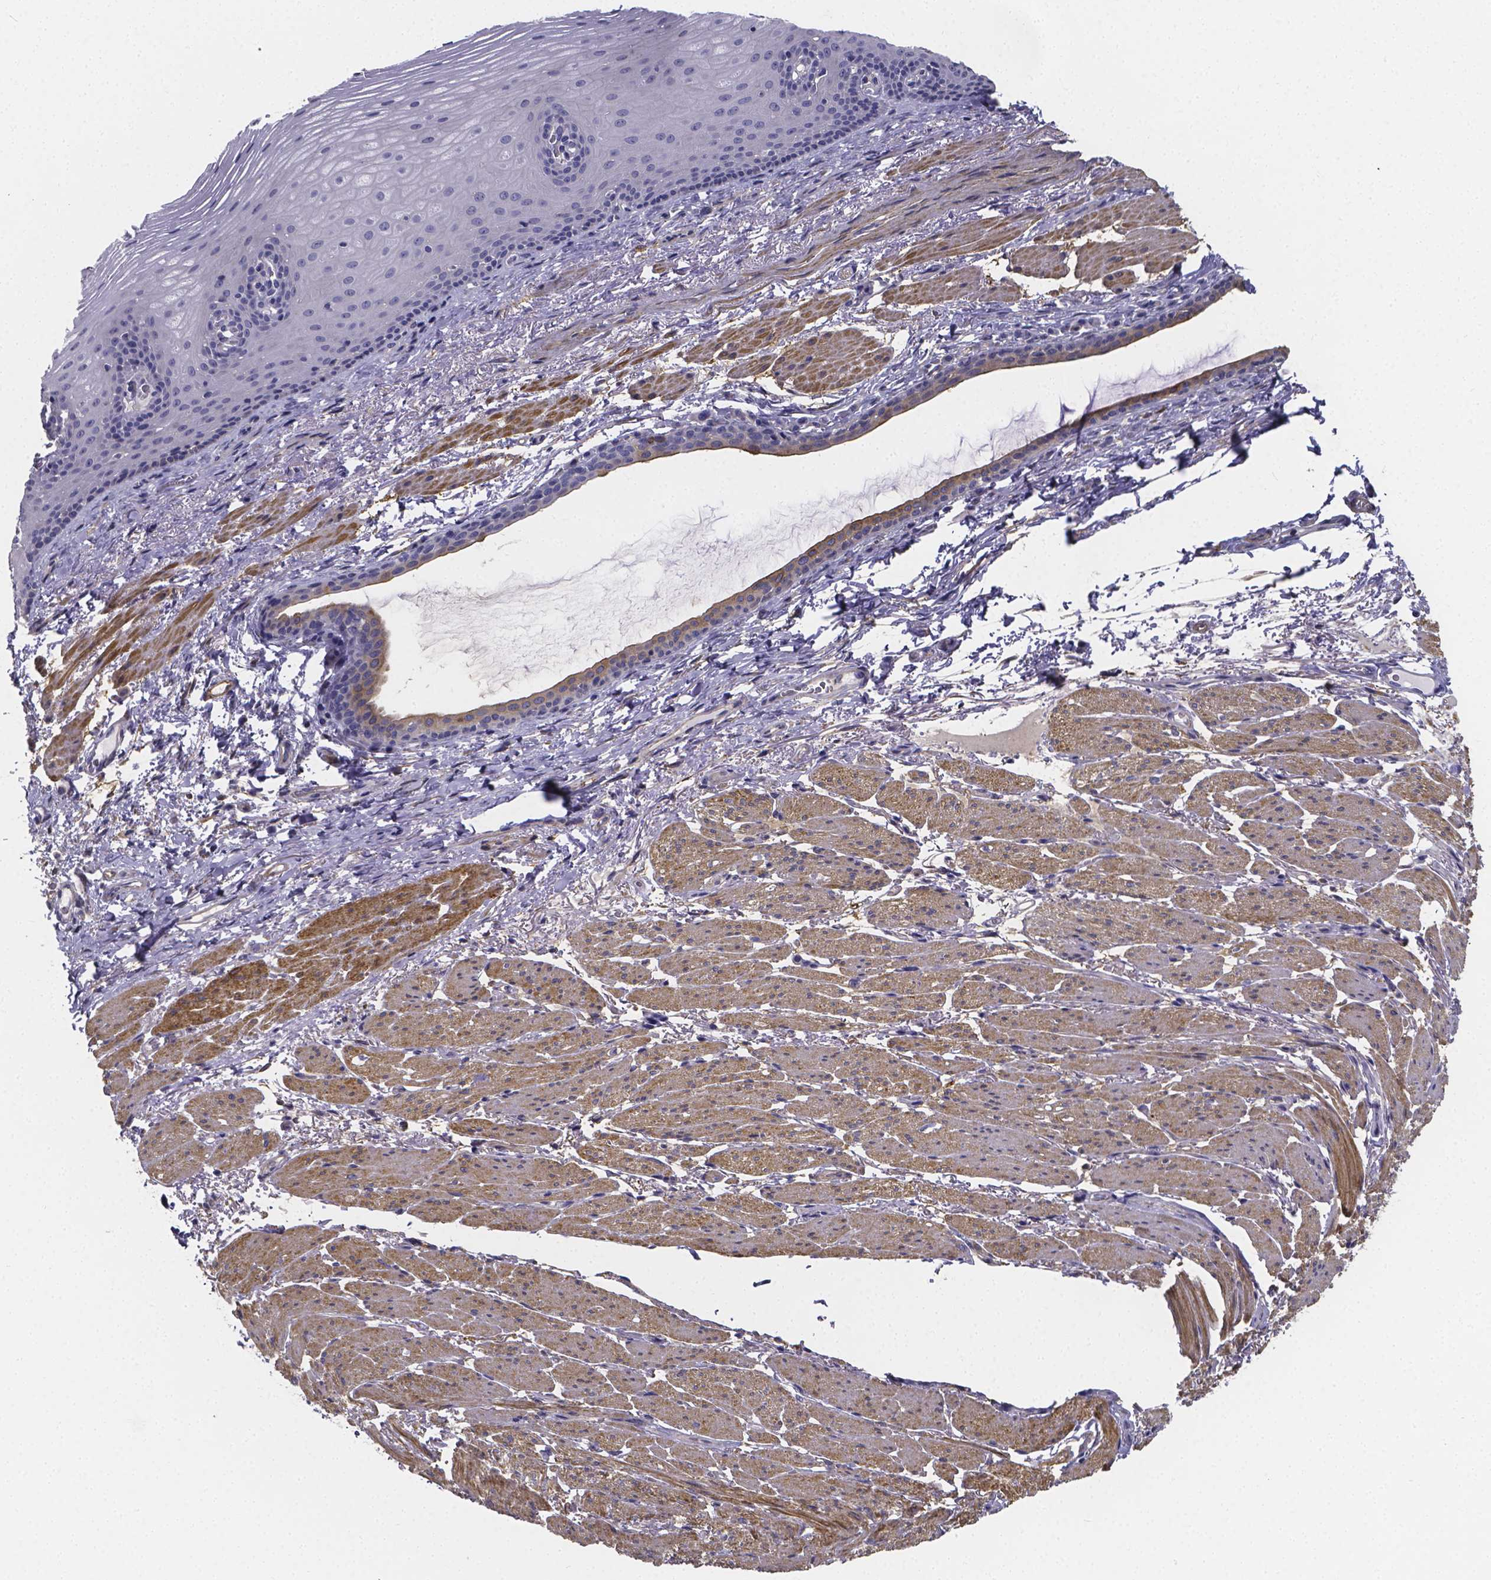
{"staining": {"intensity": "negative", "quantity": "none", "location": "none"}, "tissue": "esophagus", "cell_type": "Squamous epithelial cells", "image_type": "normal", "snomed": [{"axis": "morphology", "description": "Normal tissue, NOS"}, {"axis": "topography", "description": "Esophagus"}], "caption": "Immunohistochemistry (IHC) image of benign esophagus: human esophagus stained with DAB (3,3'-diaminobenzidine) exhibits no significant protein expression in squamous epithelial cells. The staining is performed using DAB (3,3'-diaminobenzidine) brown chromogen with nuclei counter-stained in using hematoxylin.", "gene": "RERG", "patient": {"sex": "male", "age": 76}}